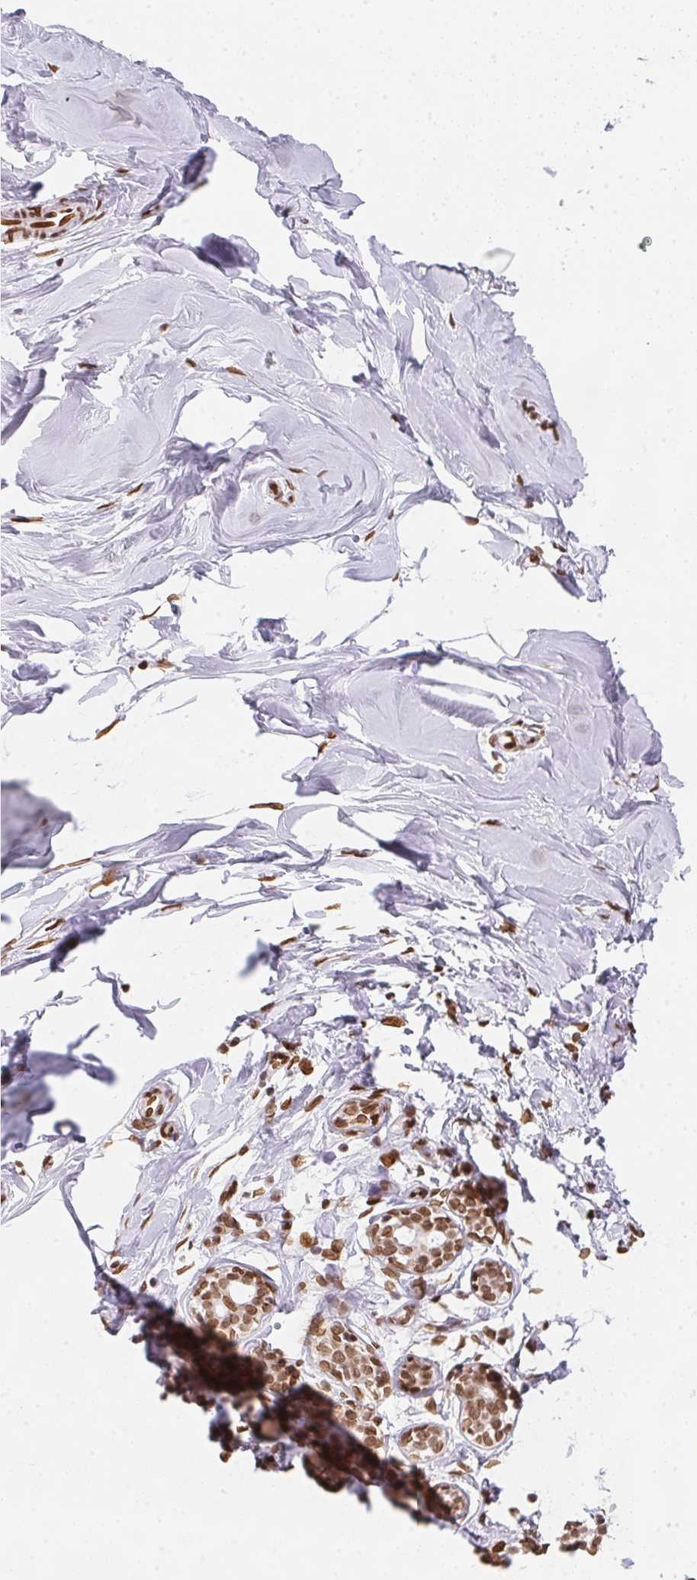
{"staining": {"intensity": "strong", "quantity": ">75%", "location": "nuclear"}, "tissue": "breast", "cell_type": "Adipocytes", "image_type": "normal", "snomed": [{"axis": "morphology", "description": "Normal tissue, NOS"}, {"axis": "topography", "description": "Breast"}], "caption": "This is a photomicrograph of immunohistochemistry (IHC) staining of unremarkable breast, which shows strong positivity in the nuclear of adipocytes.", "gene": "SAP30BP", "patient": {"sex": "female", "age": 27}}